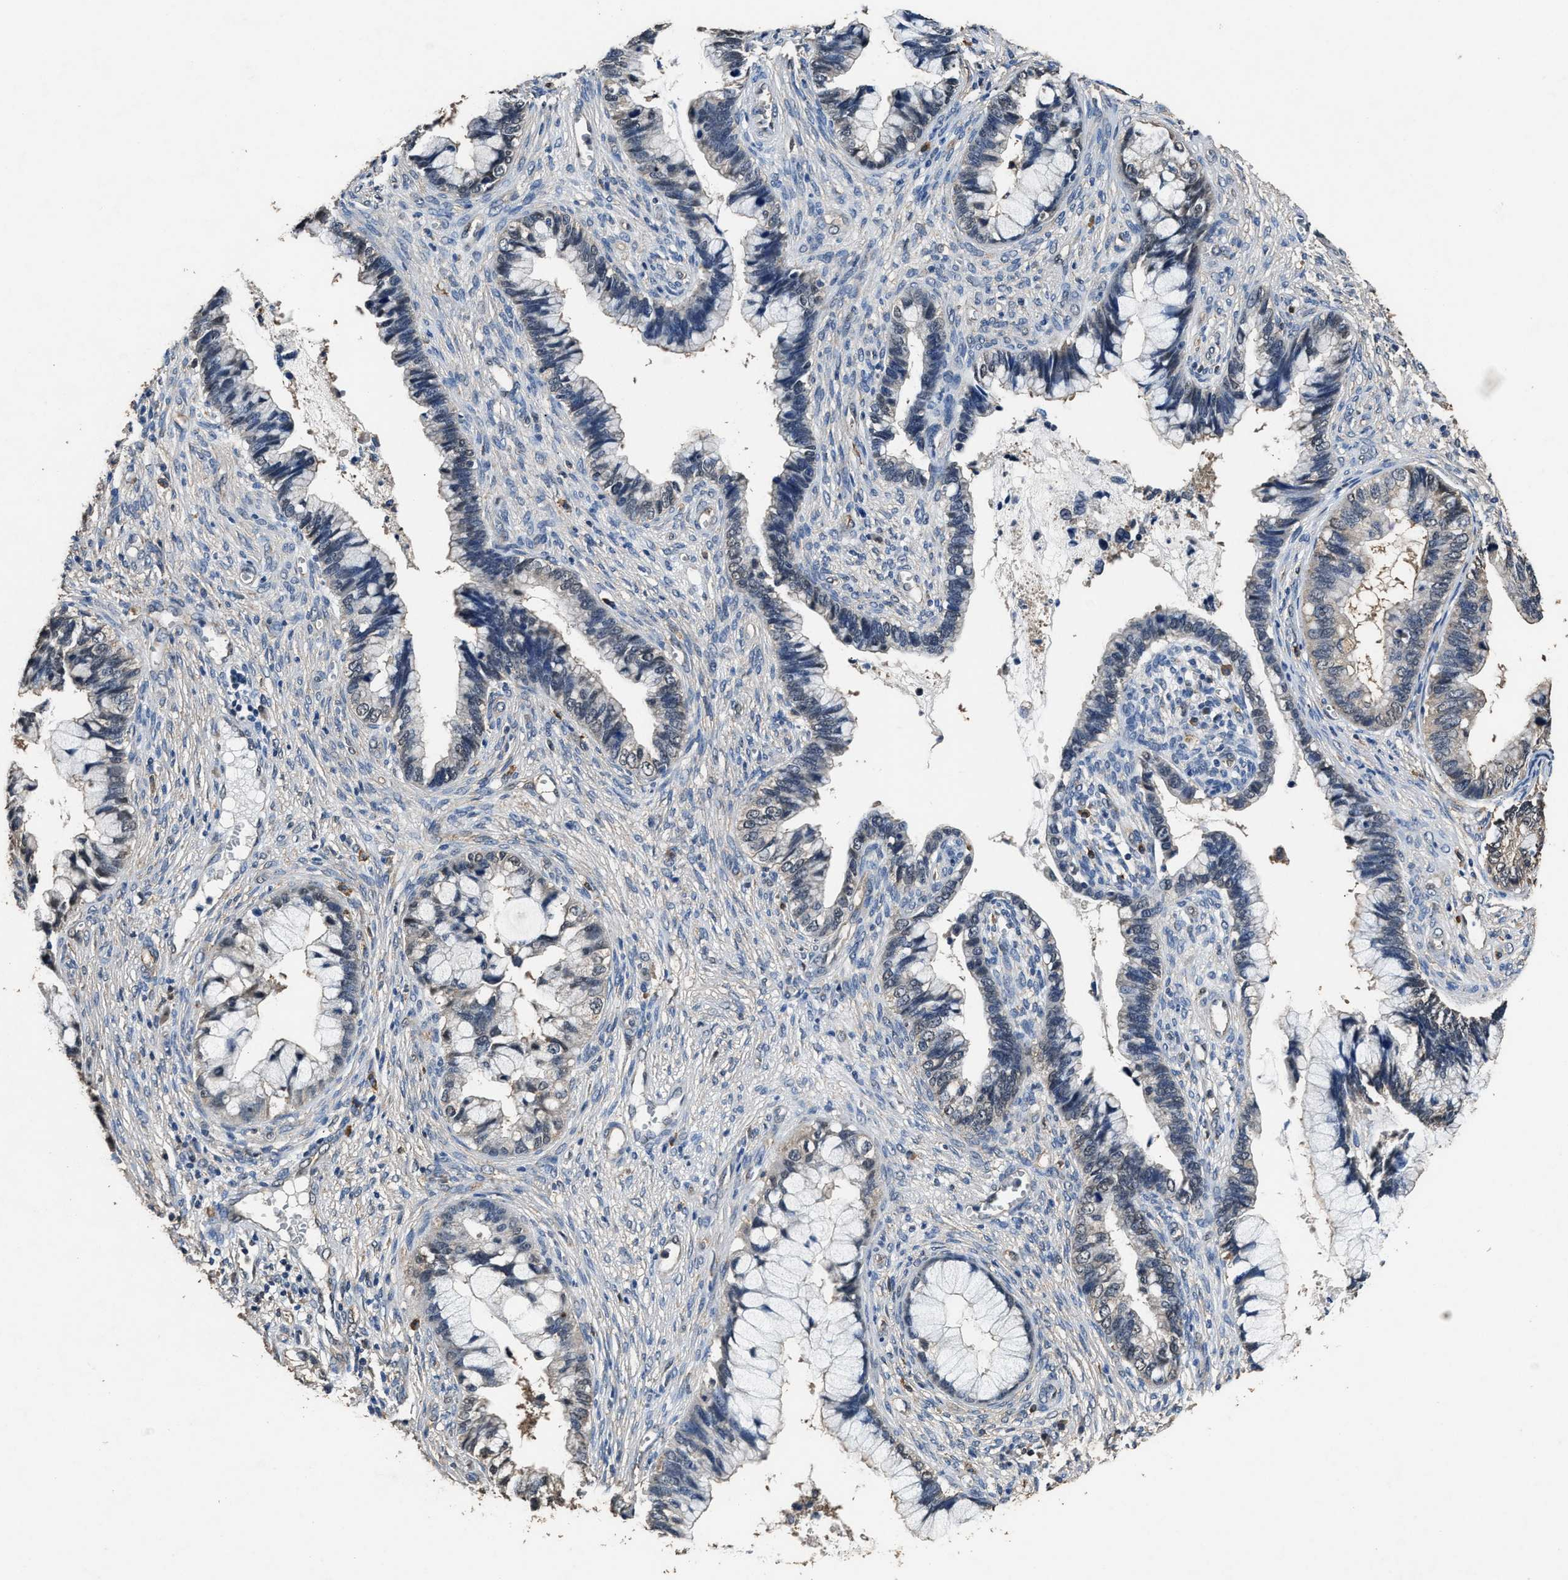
{"staining": {"intensity": "negative", "quantity": "none", "location": "none"}, "tissue": "cervical cancer", "cell_type": "Tumor cells", "image_type": "cancer", "snomed": [{"axis": "morphology", "description": "Adenocarcinoma, NOS"}, {"axis": "topography", "description": "Cervix"}], "caption": "This is an immunohistochemistry image of cervical adenocarcinoma. There is no positivity in tumor cells.", "gene": "YWHAE", "patient": {"sex": "female", "age": 44}}